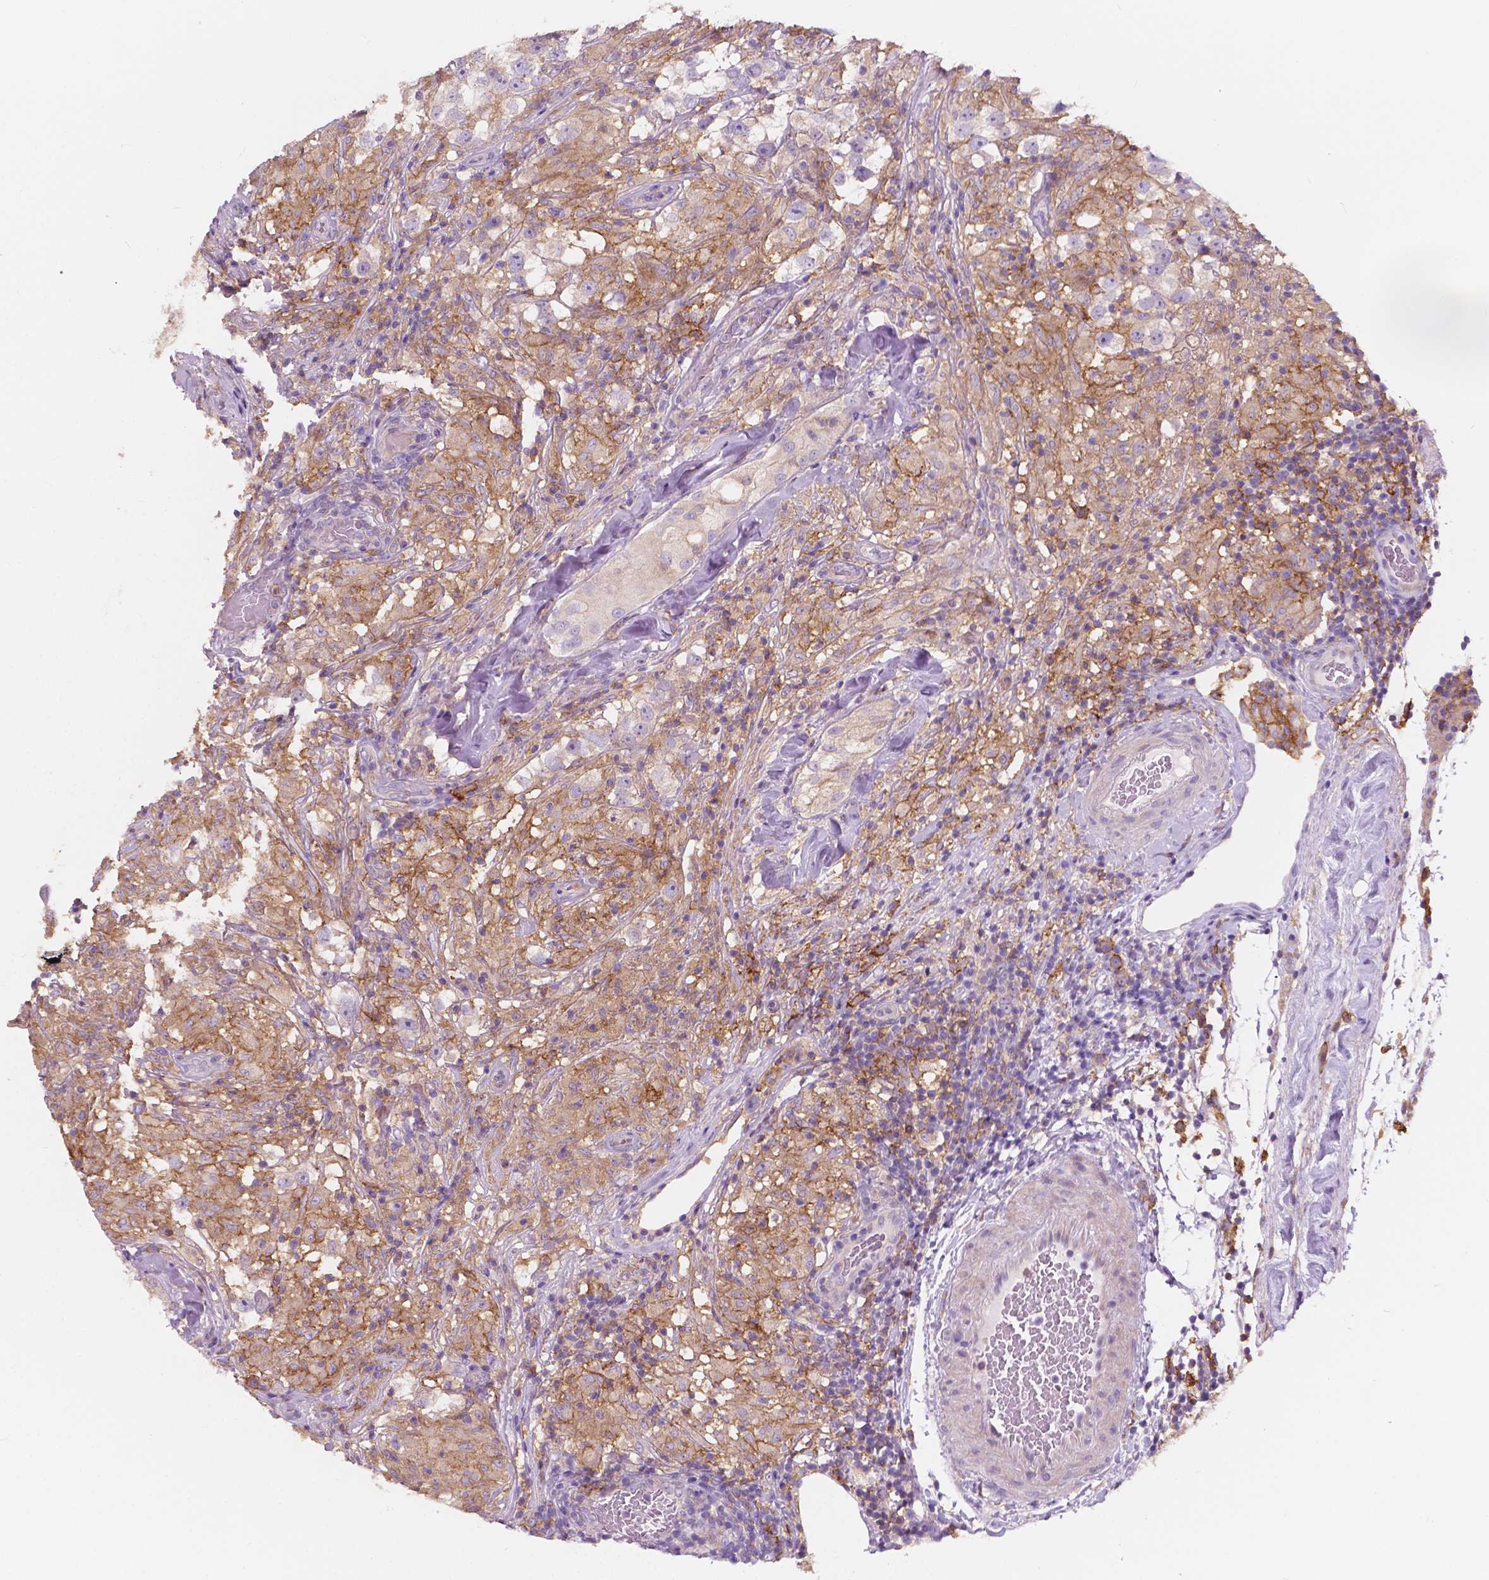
{"staining": {"intensity": "negative", "quantity": "none", "location": "none"}, "tissue": "testis cancer", "cell_type": "Tumor cells", "image_type": "cancer", "snomed": [{"axis": "morphology", "description": "Seminoma, NOS"}, {"axis": "topography", "description": "Testis"}], "caption": "Tumor cells are negative for brown protein staining in seminoma (testis).", "gene": "SEMA4A", "patient": {"sex": "male", "age": 46}}